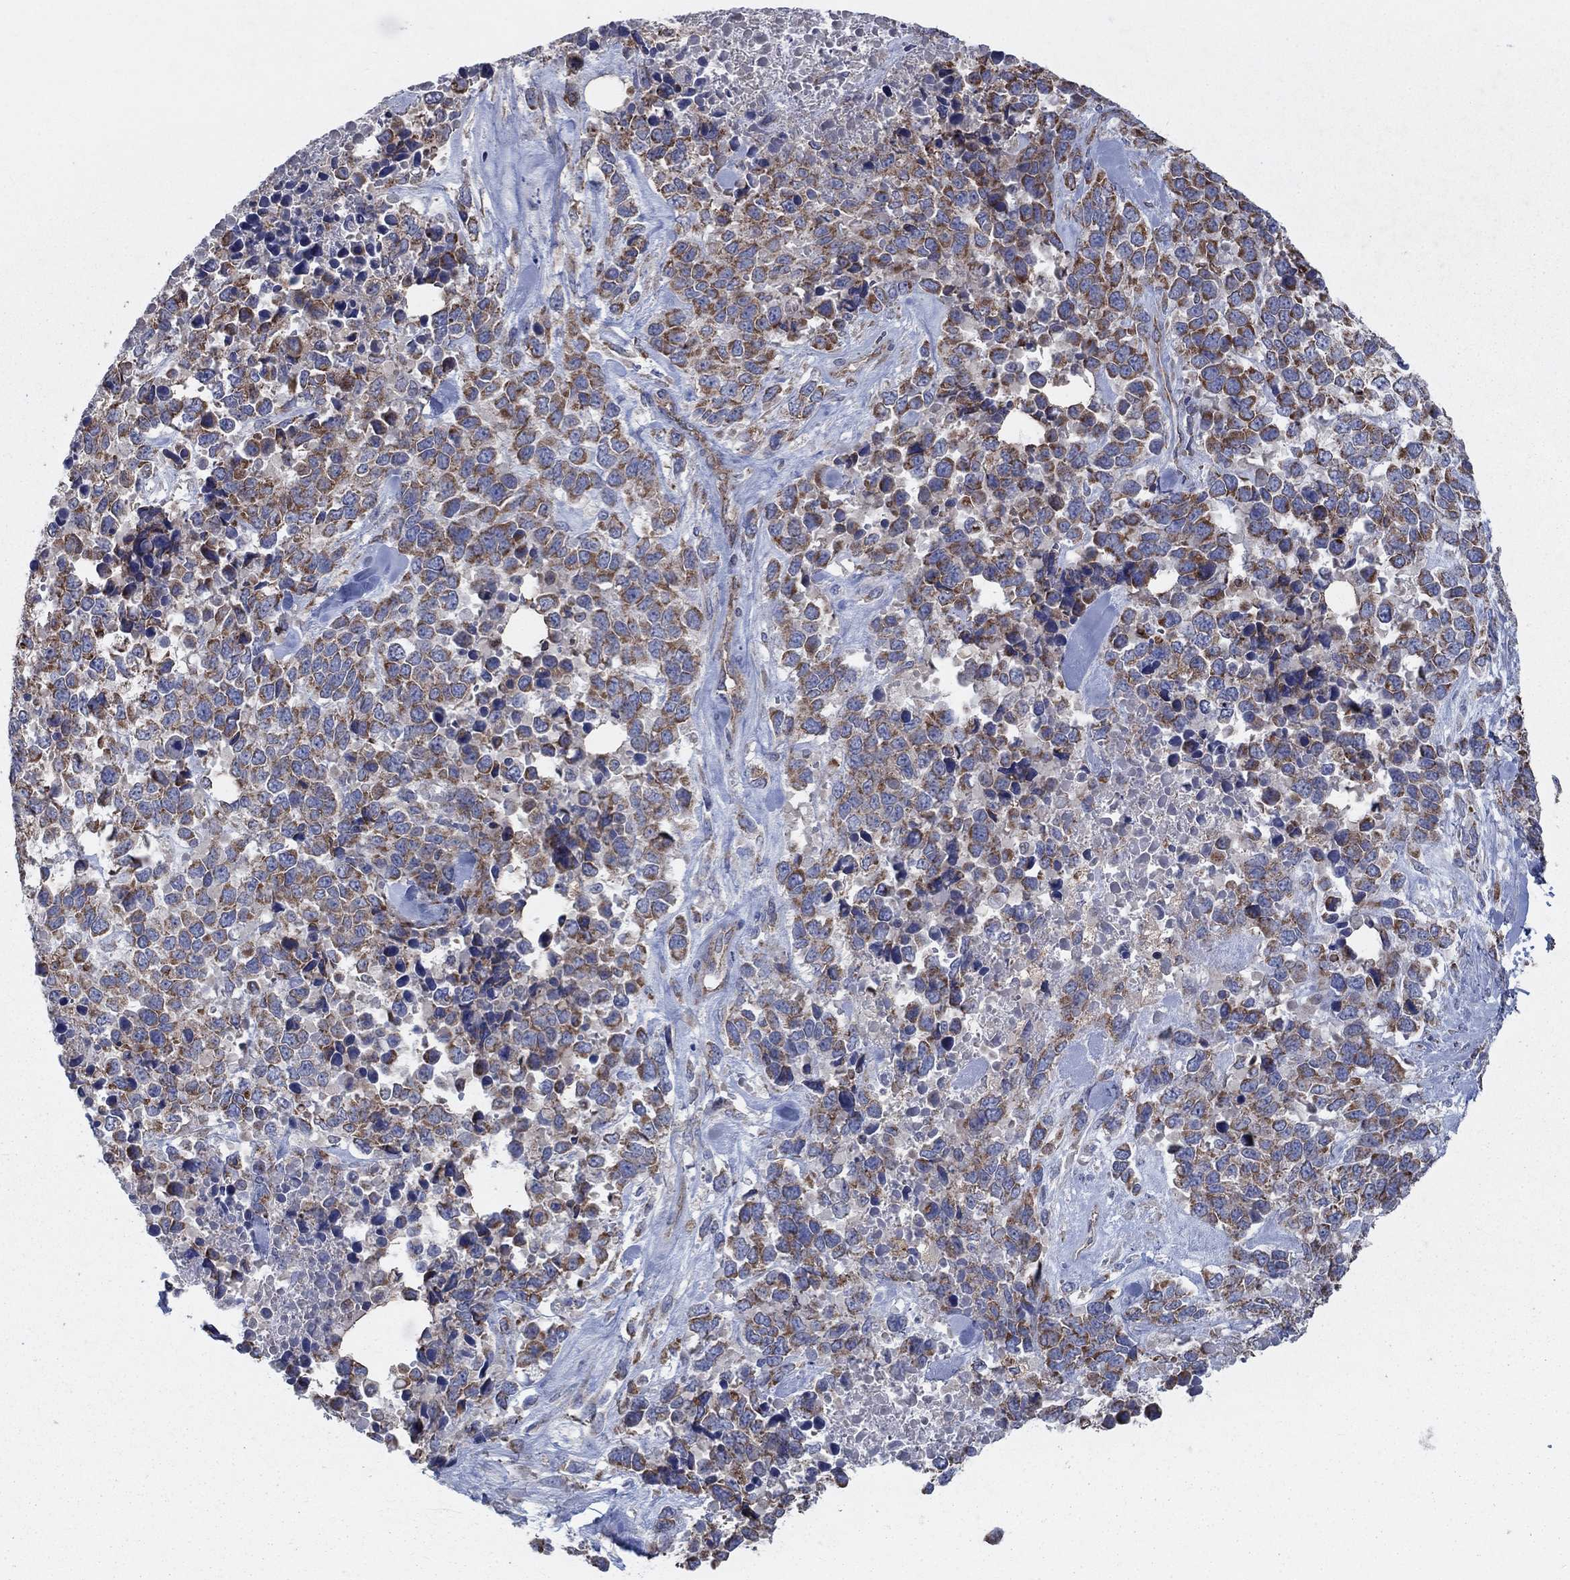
{"staining": {"intensity": "strong", "quantity": "25%-75%", "location": "cytoplasmic/membranous"}, "tissue": "melanoma", "cell_type": "Tumor cells", "image_type": "cancer", "snomed": [{"axis": "morphology", "description": "Malignant melanoma, Metastatic site"}, {"axis": "topography", "description": "Skin"}], "caption": "High-power microscopy captured an immunohistochemistry (IHC) micrograph of melanoma, revealing strong cytoplasmic/membranous positivity in about 25%-75% of tumor cells. The staining was performed using DAB (3,3'-diaminobenzidine), with brown indicating positive protein expression. Nuclei are stained blue with hematoxylin.", "gene": "NCEH1", "patient": {"sex": "male", "age": 84}}